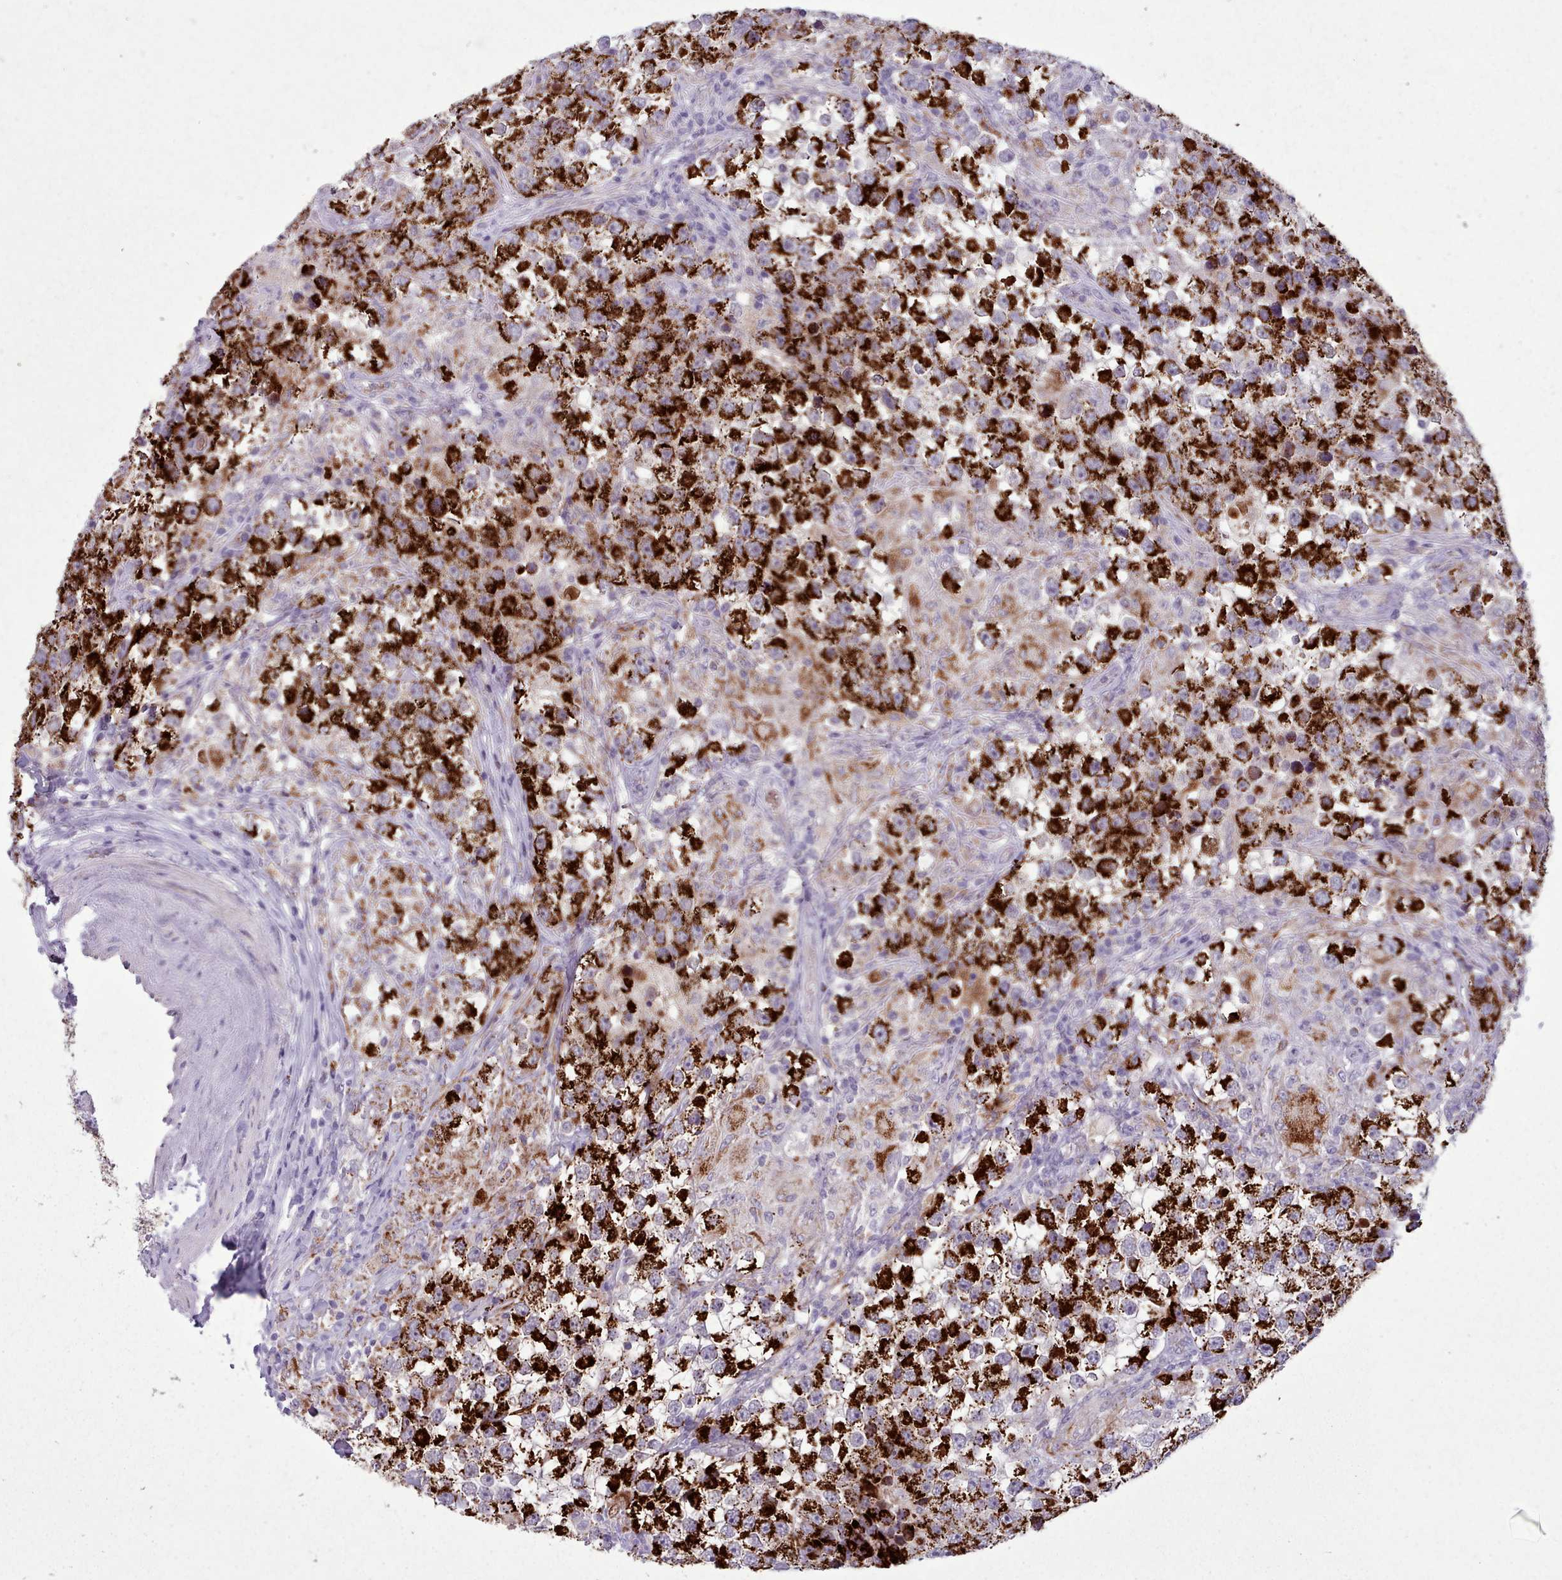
{"staining": {"intensity": "strong", "quantity": ">75%", "location": "cytoplasmic/membranous"}, "tissue": "testis cancer", "cell_type": "Tumor cells", "image_type": "cancer", "snomed": [{"axis": "morphology", "description": "Seminoma, NOS"}, {"axis": "topography", "description": "Testis"}], "caption": "A brown stain highlights strong cytoplasmic/membranous positivity of a protein in human testis cancer (seminoma) tumor cells.", "gene": "AK4", "patient": {"sex": "male", "age": 46}}